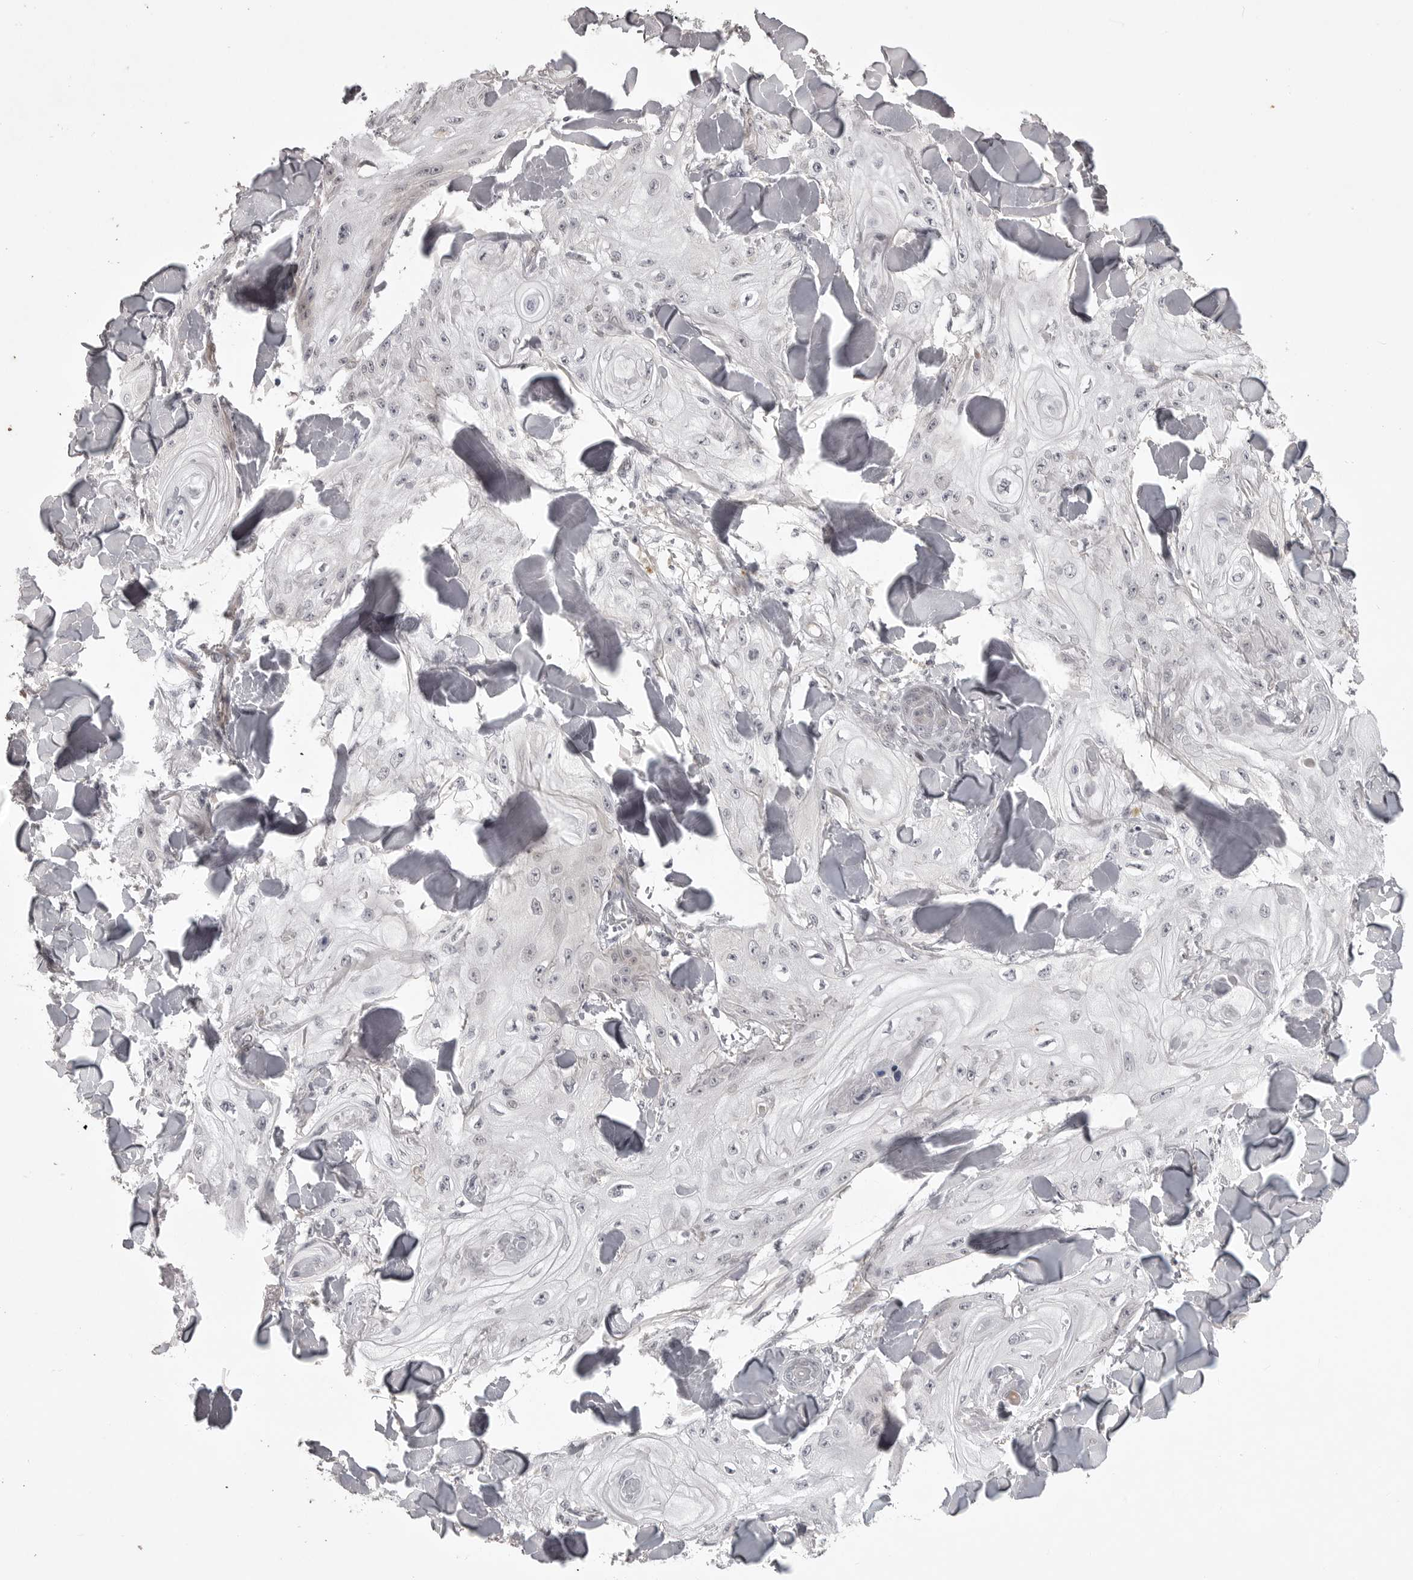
{"staining": {"intensity": "negative", "quantity": "none", "location": "none"}, "tissue": "skin cancer", "cell_type": "Tumor cells", "image_type": "cancer", "snomed": [{"axis": "morphology", "description": "Squamous cell carcinoma, NOS"}, {"axis": "topography", "description": "Skin"}], "caption": "Skin cancer stained for a protein using immunohistochemistry reveals no positivity tumor cells.", "gene": "CD300LD", "patient": {"sex": "male", "age": 74}}